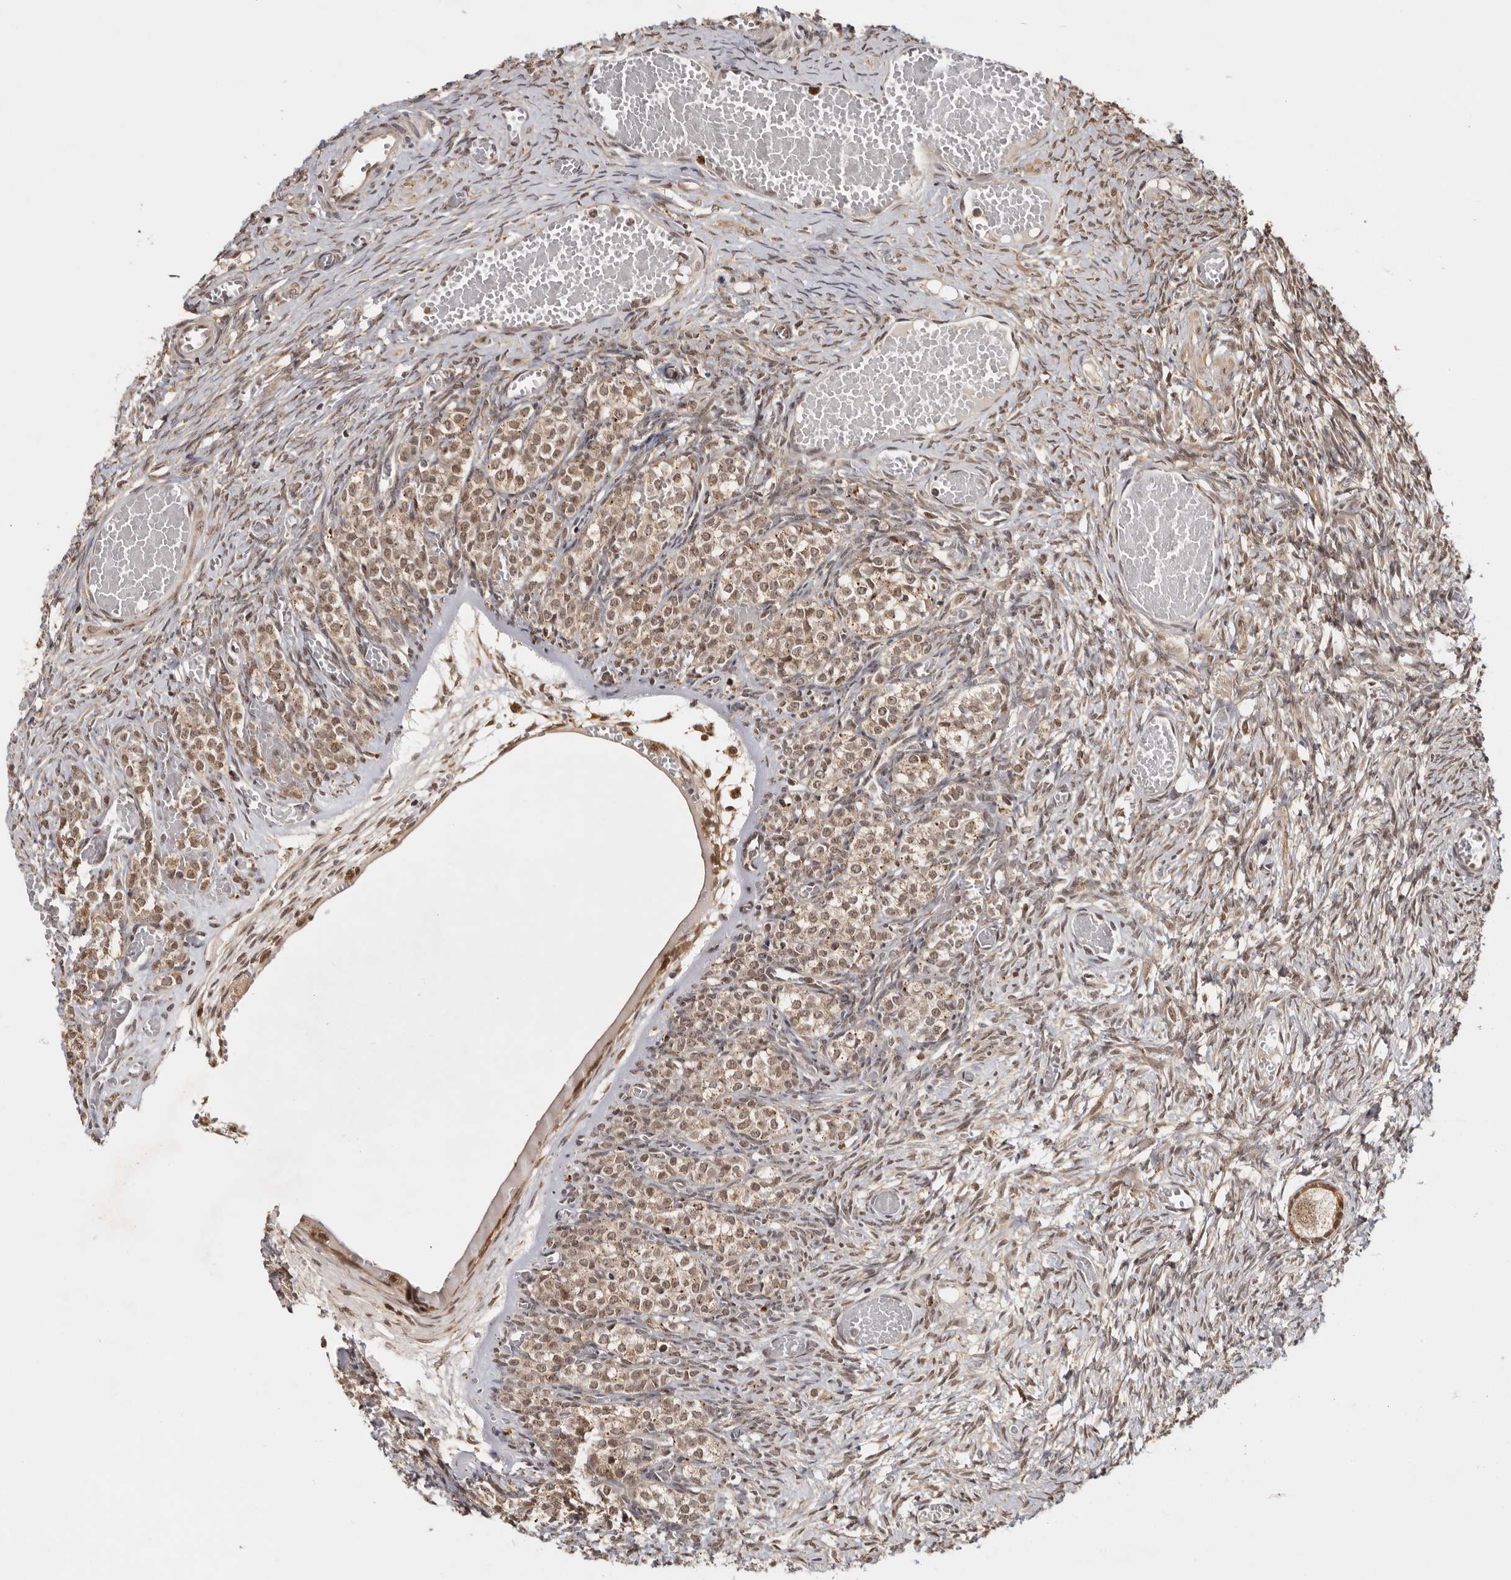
{"staining": {"intensity": "moderate", "quantity": ">75%", "location": "cytoplasmic/membranous,nuclear"}, "tissue": "ovary", "cell_type": "Follicle cells", "image_type": "normal", "snomed": [{"axis": "morphology", "description": "Adenocarcinoma, NOS"}, {"axis": "topography", "description": "Endometrium"}], "caption": "A medium amount of moderate cytoplasmic/membranous,nuclear staining is seen in about >75% of follicle cells in normal ovary.", "gene": "ZNF83", "patient": {"sex": "female", "age": 32}}